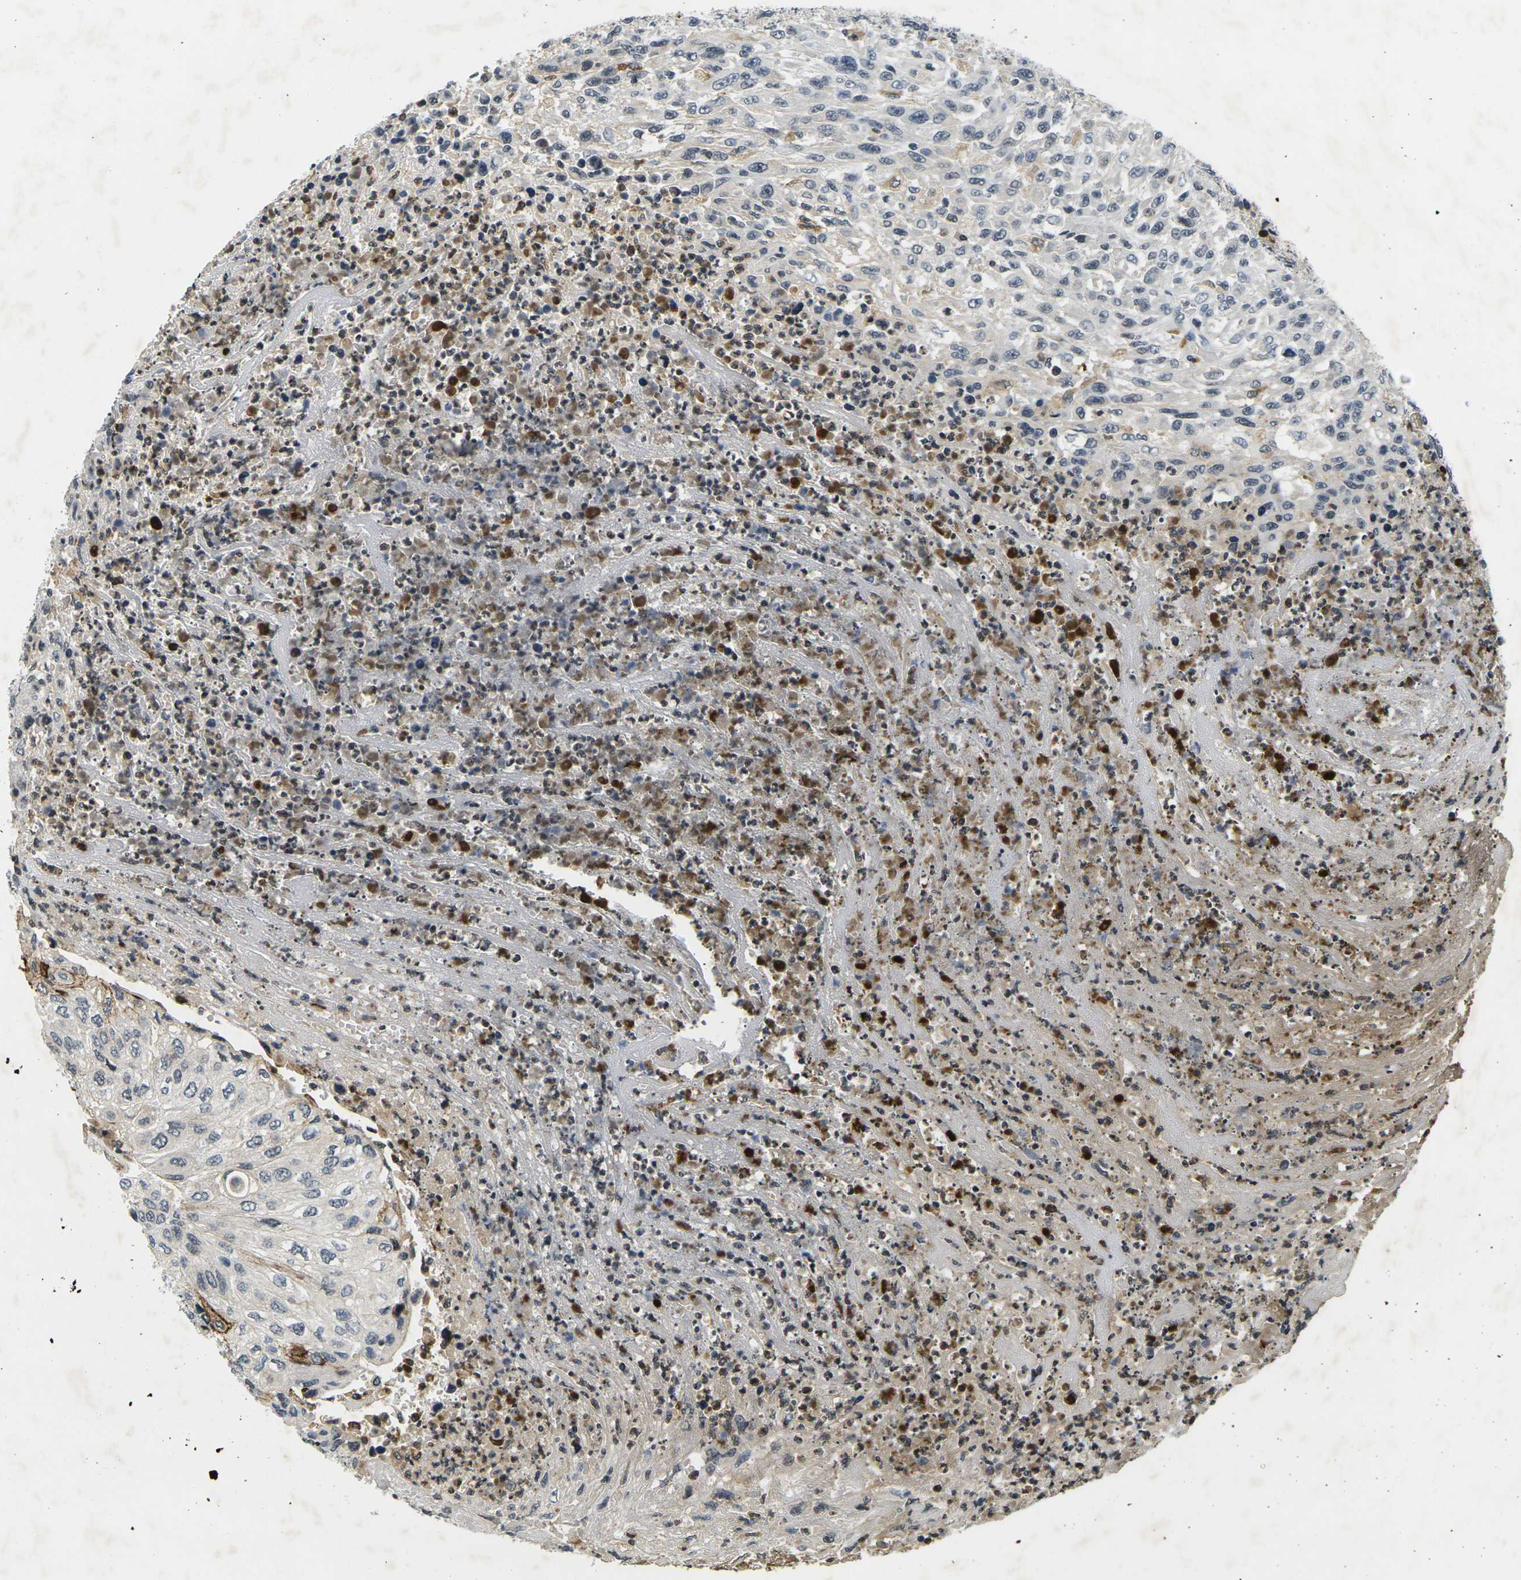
{"staining": {"intensity": "moderate", "quantity": "<25%", "location": "cytoplasmic/membranous"}, "tissue": "urothelial cancer", "cell_type": "Tumor cells", "image_type": "cancer", "snomed": [{"axis": "morphology", "description": "Urothelial carcinoma, High grade"}, {"axis": "topography", "description": "Urinary bladder"}], "caption": "Immunohistochemical staining of human urothelial cancer displays low levels of moderate cytoplasmic/membranous protein expression in approximately <25% of tumor cells.", "gene": "C1QC", "patient": {"sex": "male", "age": 66}}